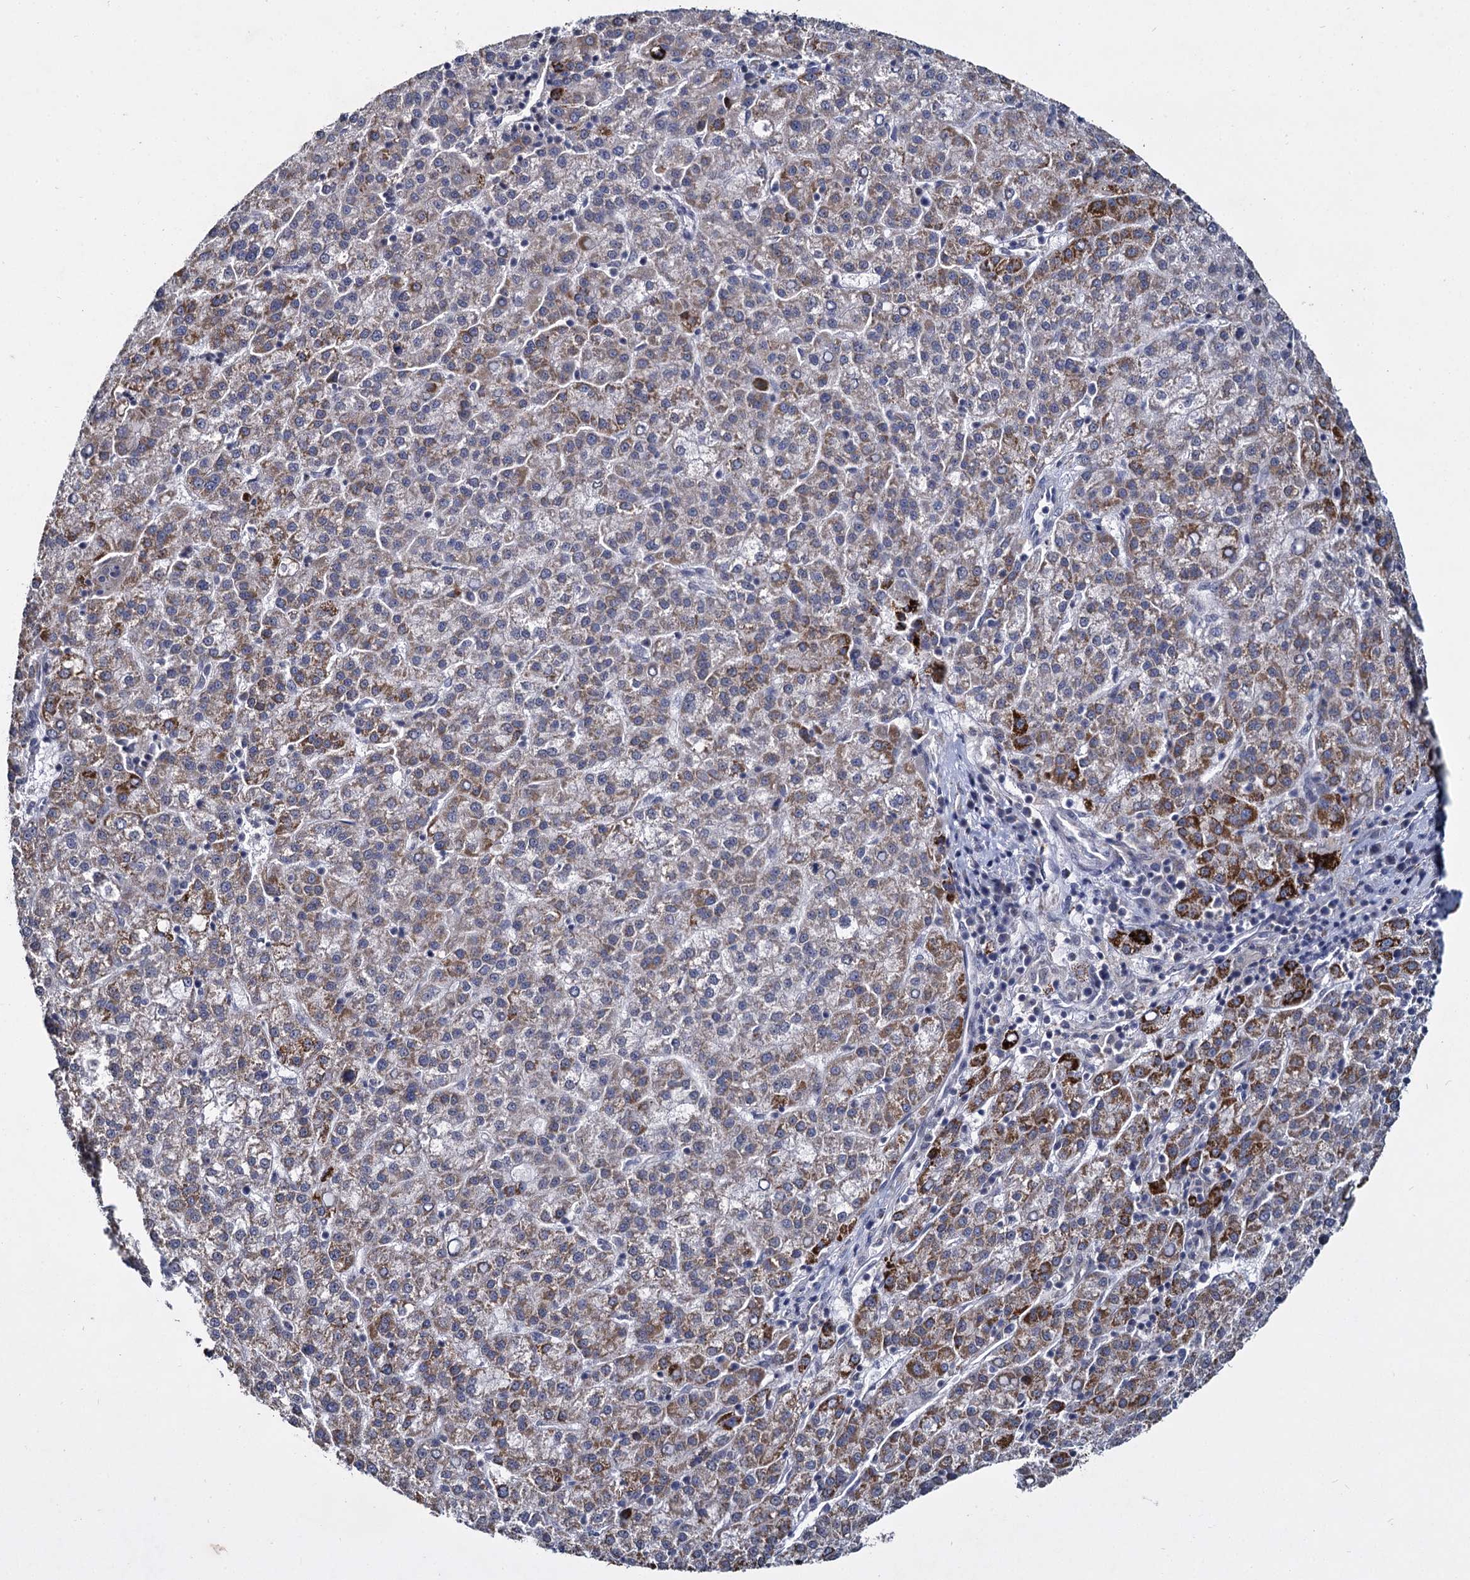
{"staining": {"intensity": "strong", "quantity": "<25%", "location": "cytoplasmic/membranous"}, "tissue": "liver cancer", "cell_type": "Tumor cells", "image_type": "cancer", "snomed": [{"axis": "morphology", "description": "Carcinoma, Hepatocellular, NOS"}, {"axis": "topography", "description": "Liver"}], "caption": "Strong cytoplasmic/membranous expression for a protein is appreciated in about <25% of tumor cells of liver cancer (hepatocellular carcinoma) using immunohistochemistry (IHC).", "gene": "RPUSD4", "patient": {"sex": "female", "age": 58}}